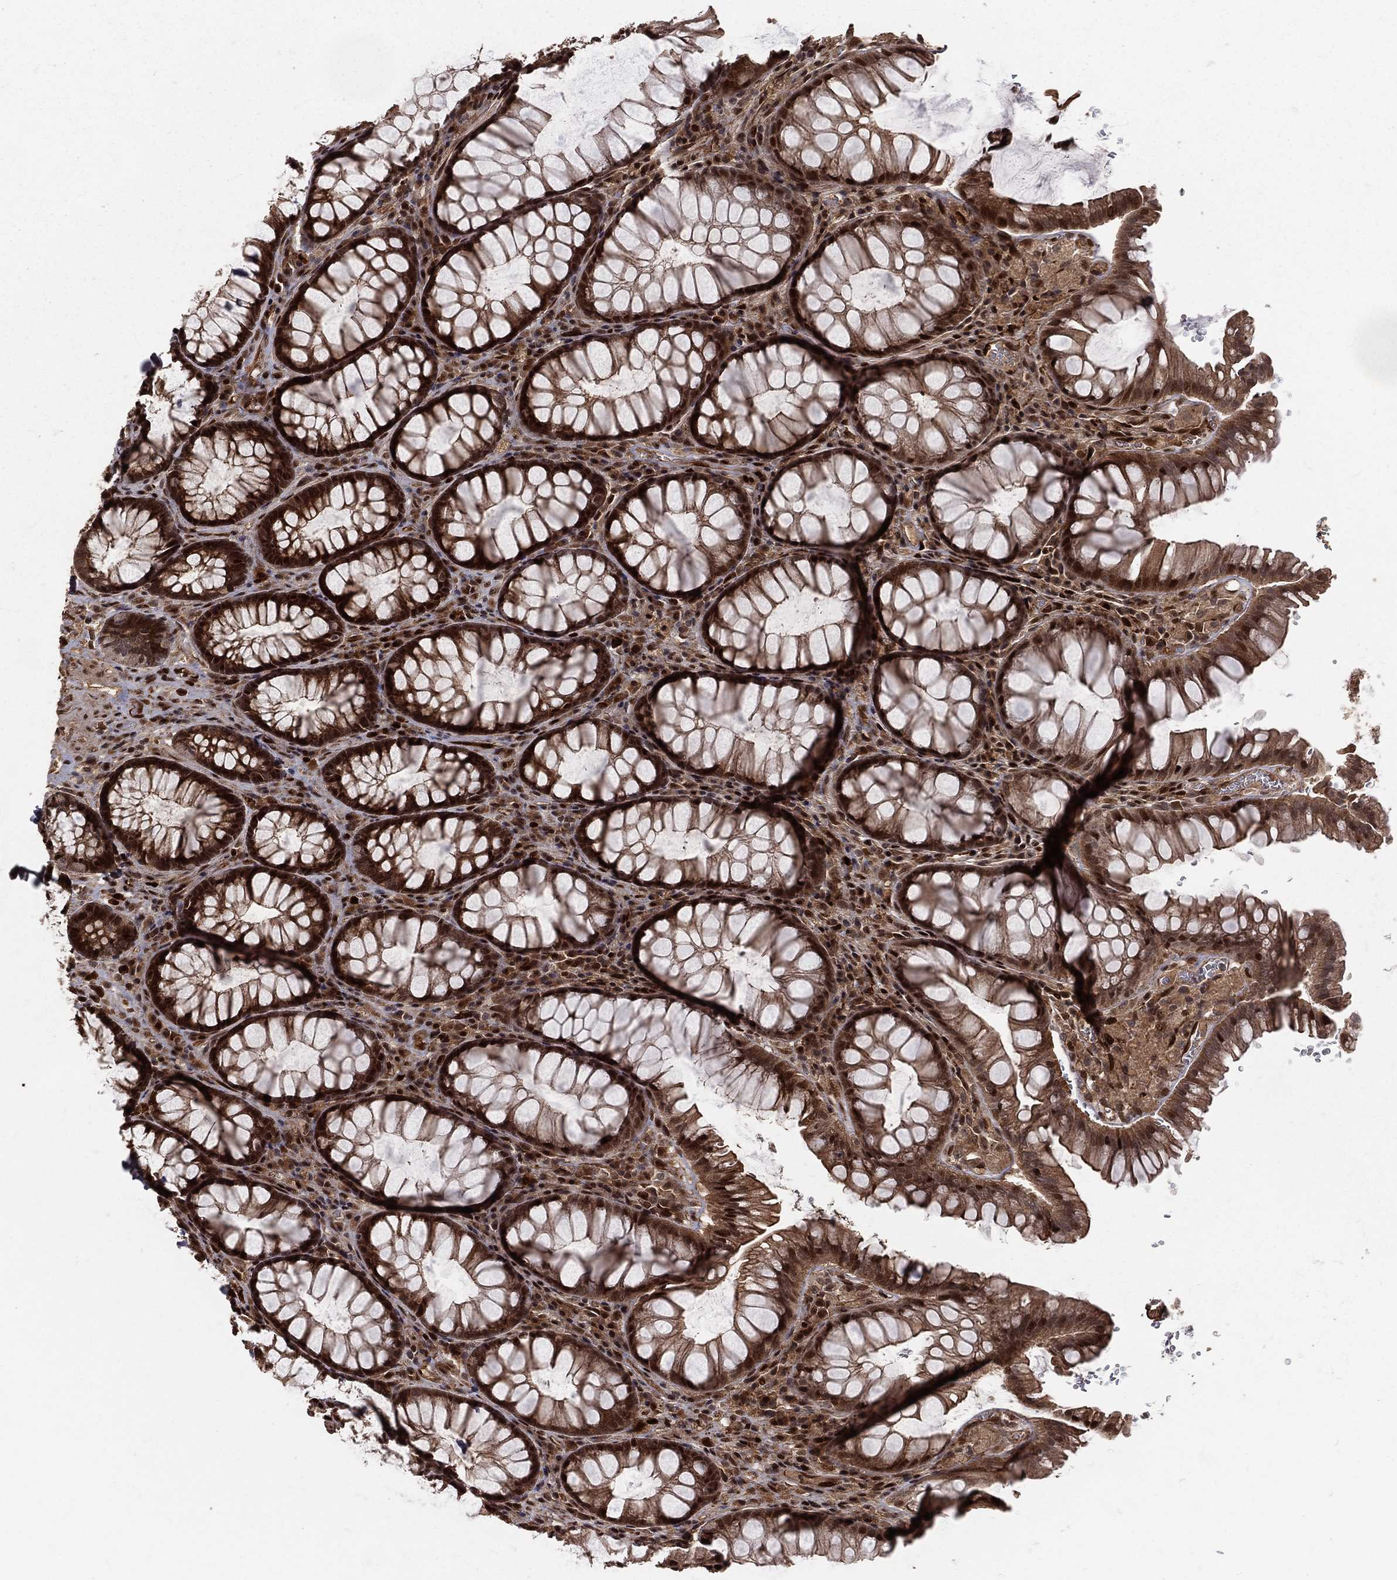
{"staining": {"intensity": "strong", "quantity": ">75%", "location": "cytoplasmic/membranous,nuclear"}, "tissue": "rectum", "cell_type": "Glandular cells", "image_type": "normal", "snomed": [{"axis": "morphology", "description": "Normal tissue, NOS"}, {"axis": "topography", "description": "Rectum"}], "caption": "This image displays immunohistochemistry (IHC) staining of benign human rectum, with high strong cytoplasmic/membranous,nuclear staining in about >75% of glandular cells.", "gene": "MAPK1", "patient": {"sex": "female", "age": 68}}